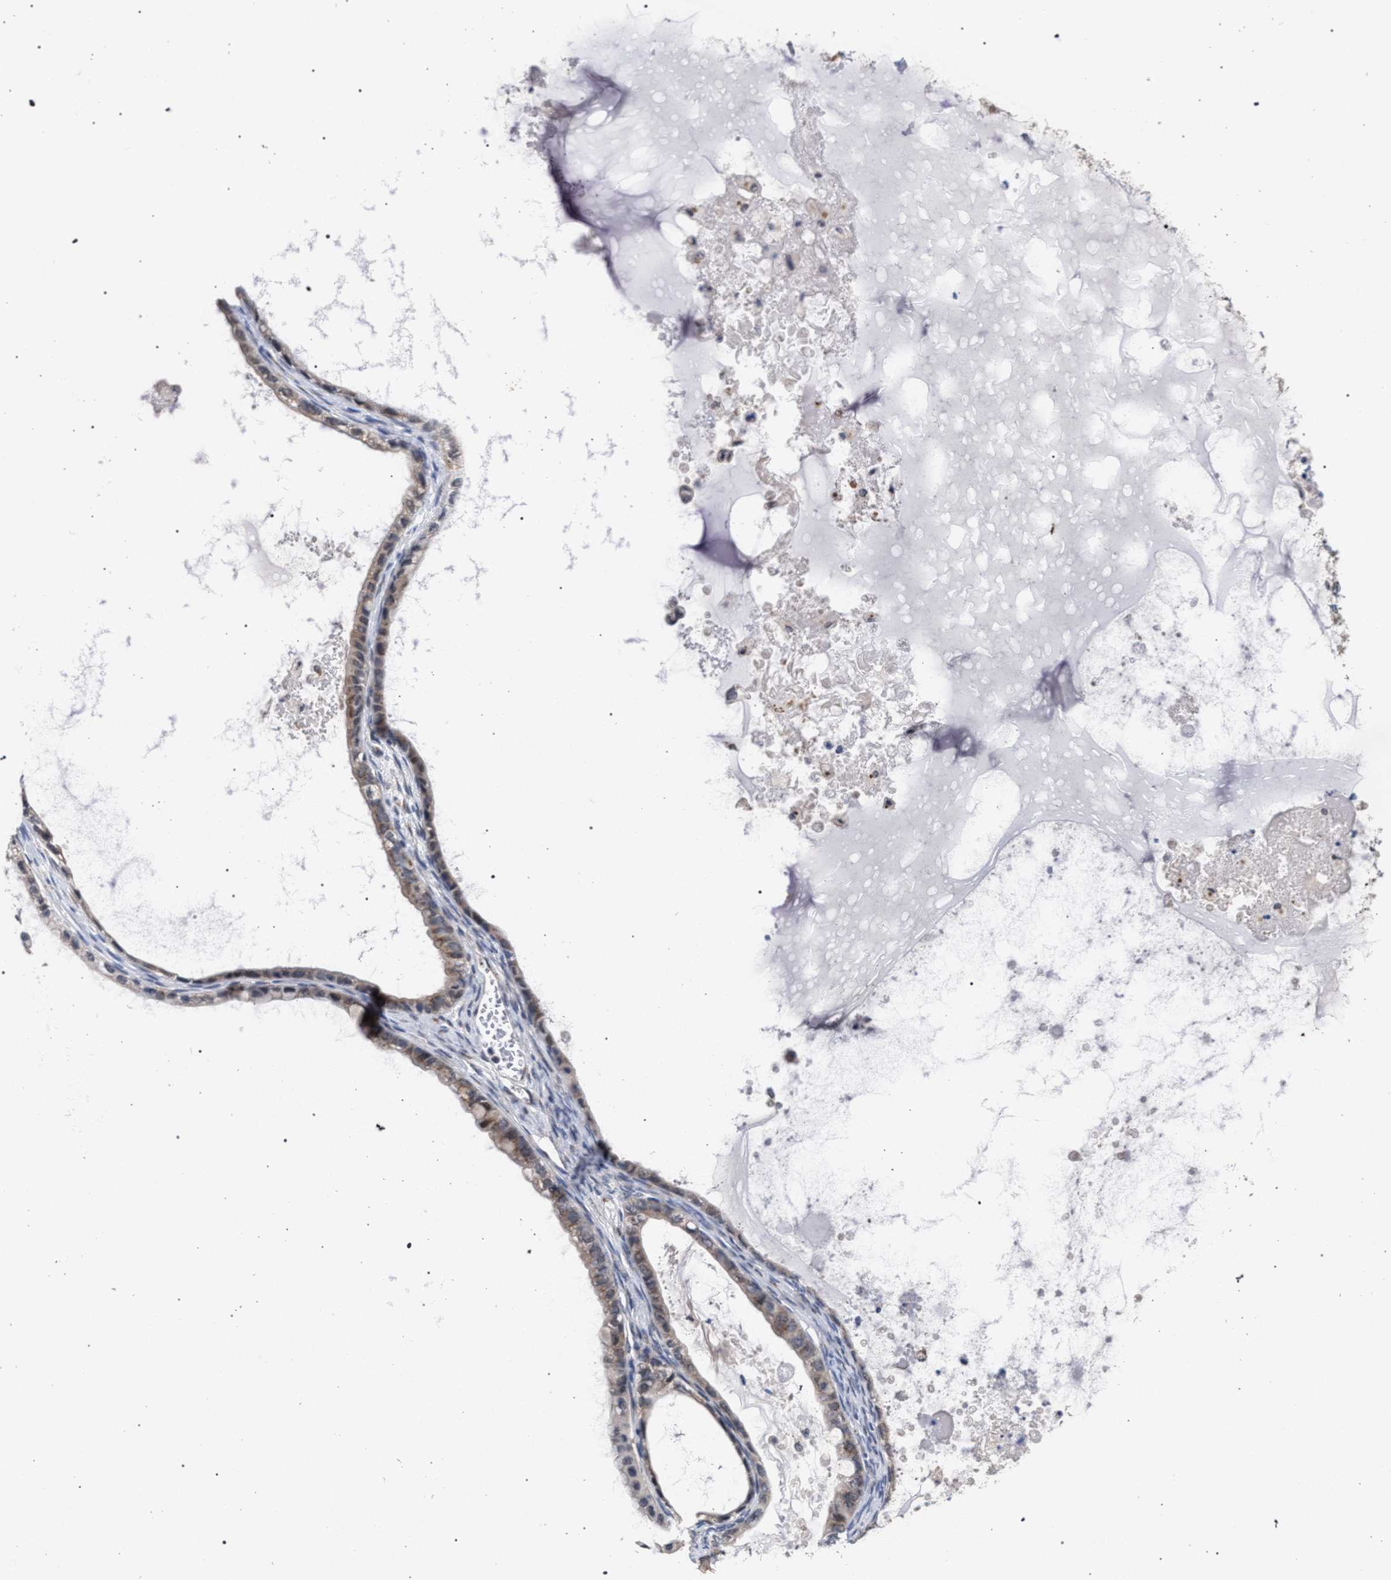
{"staining": {"intensity": "weak", "quantity": ">75%", "location": "cytoplasmic/membranous"}, "tissue": "ovarian cancer", "cell_type": "Tumor cells", "image_type": "cancer", "snomed": [{"axis": "morphology", "description": "Cystadenocarcinoma, mucinous, NOS"}, {"axis": "topography", "description": "Ovary"}], "caption": "Tumor cells show weak cytoplasmic/membranous staining in approximately >75% of cells in ovarian cancer.", "gene": "GOLGA2", "patient": {"sex": "female", "age": 80}}